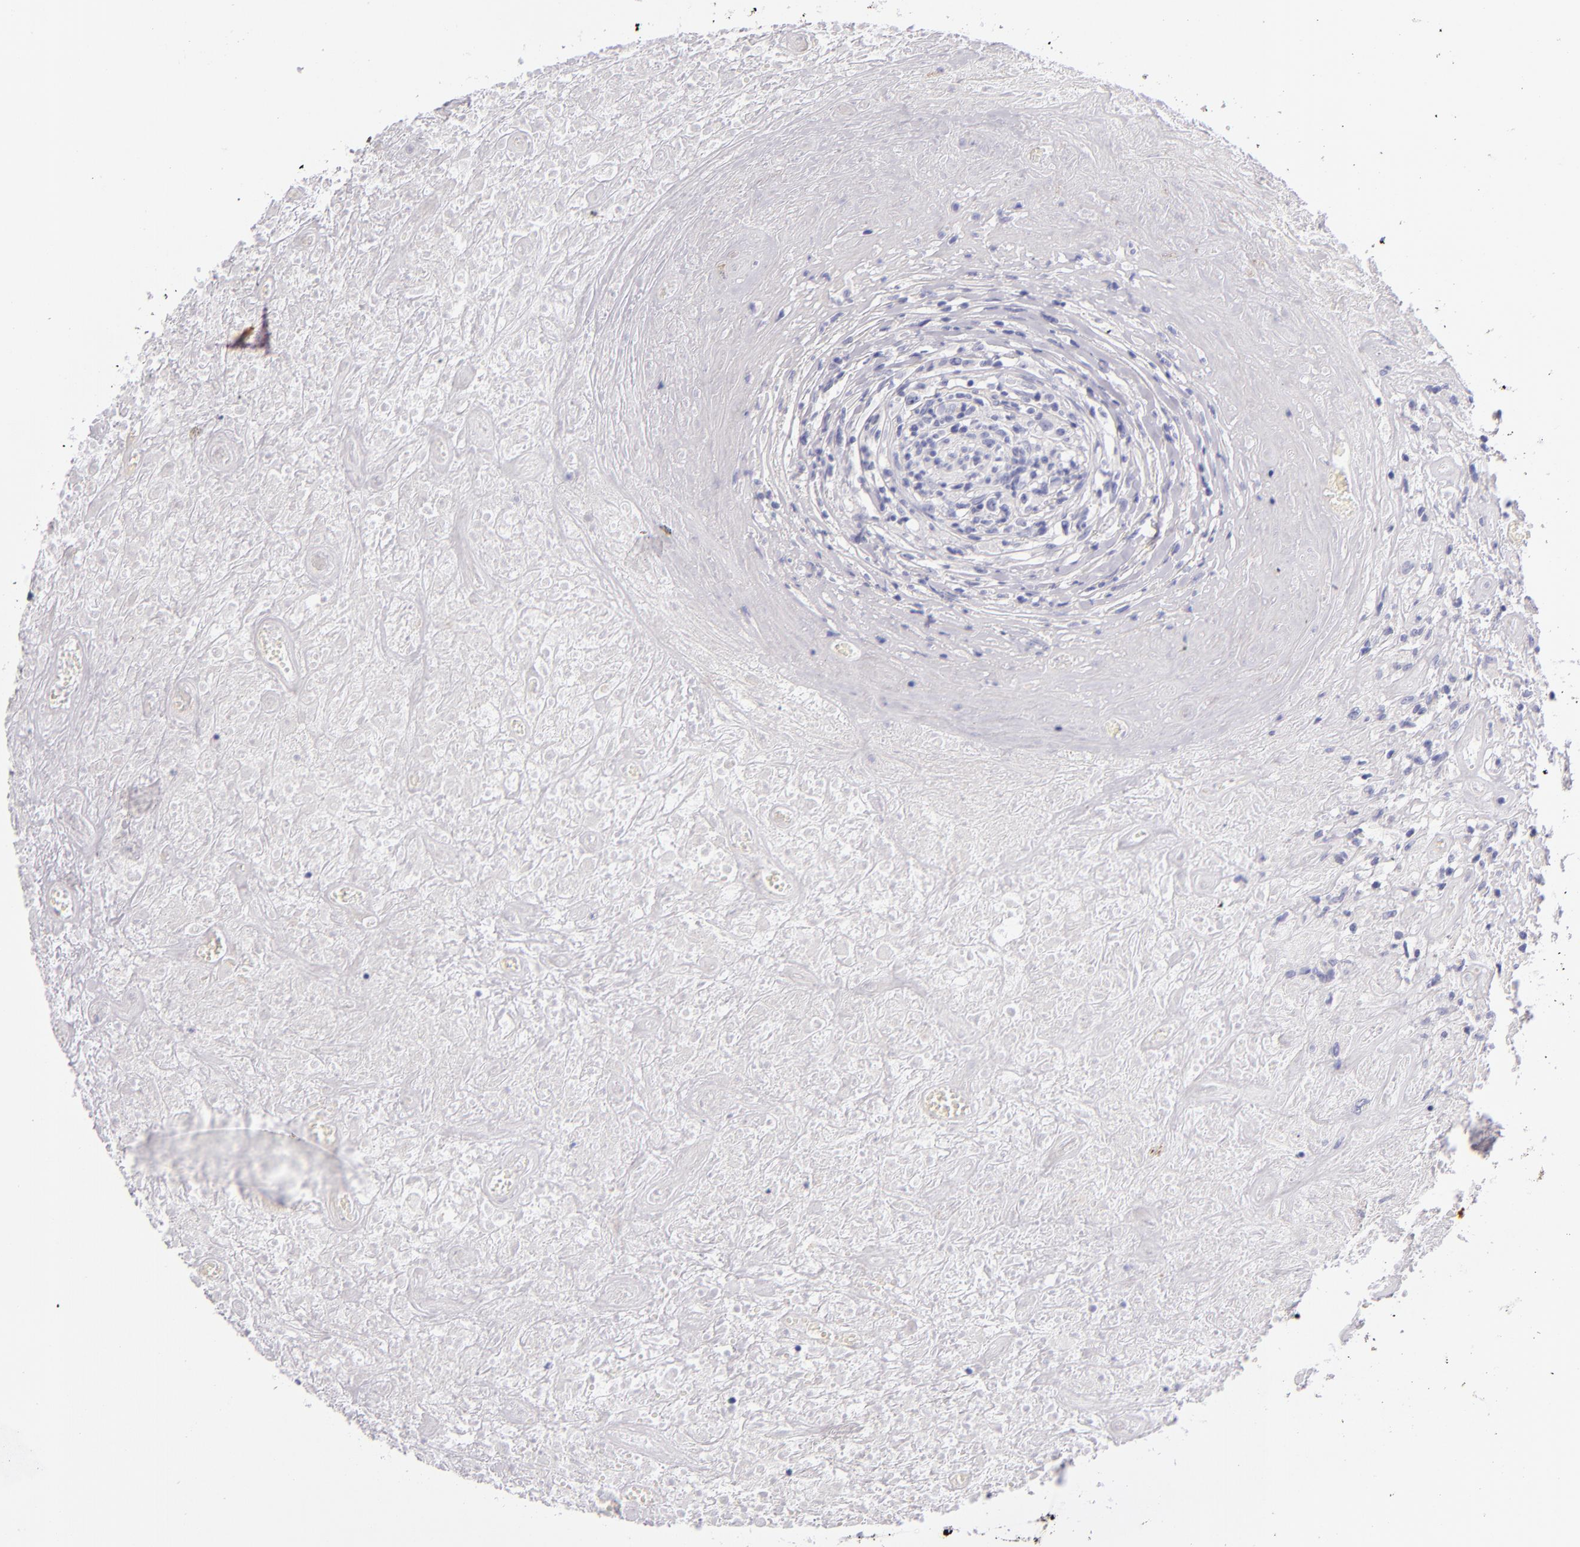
{"staining": {"intensity": "negative", "quantity": "none", "location": "none"}, "tissue": "lymphoma", "cell_type": "Tumor cells", "image_type": "cancer", "snomed": [{"axis": "morphology", "description": "Hodgkin's disease, NOS"}, {"axis": "topography", "description": "Lymph node"}], "caption": "Protein analysis of Hodgkin's disease demonstrates no significant positivity in tumor cells. (DAB immunohistochemistry visualized using brightfield microscopy, high magnification).", "gene": "CDH3", "patient": {"sex": "male", "age": 46}}